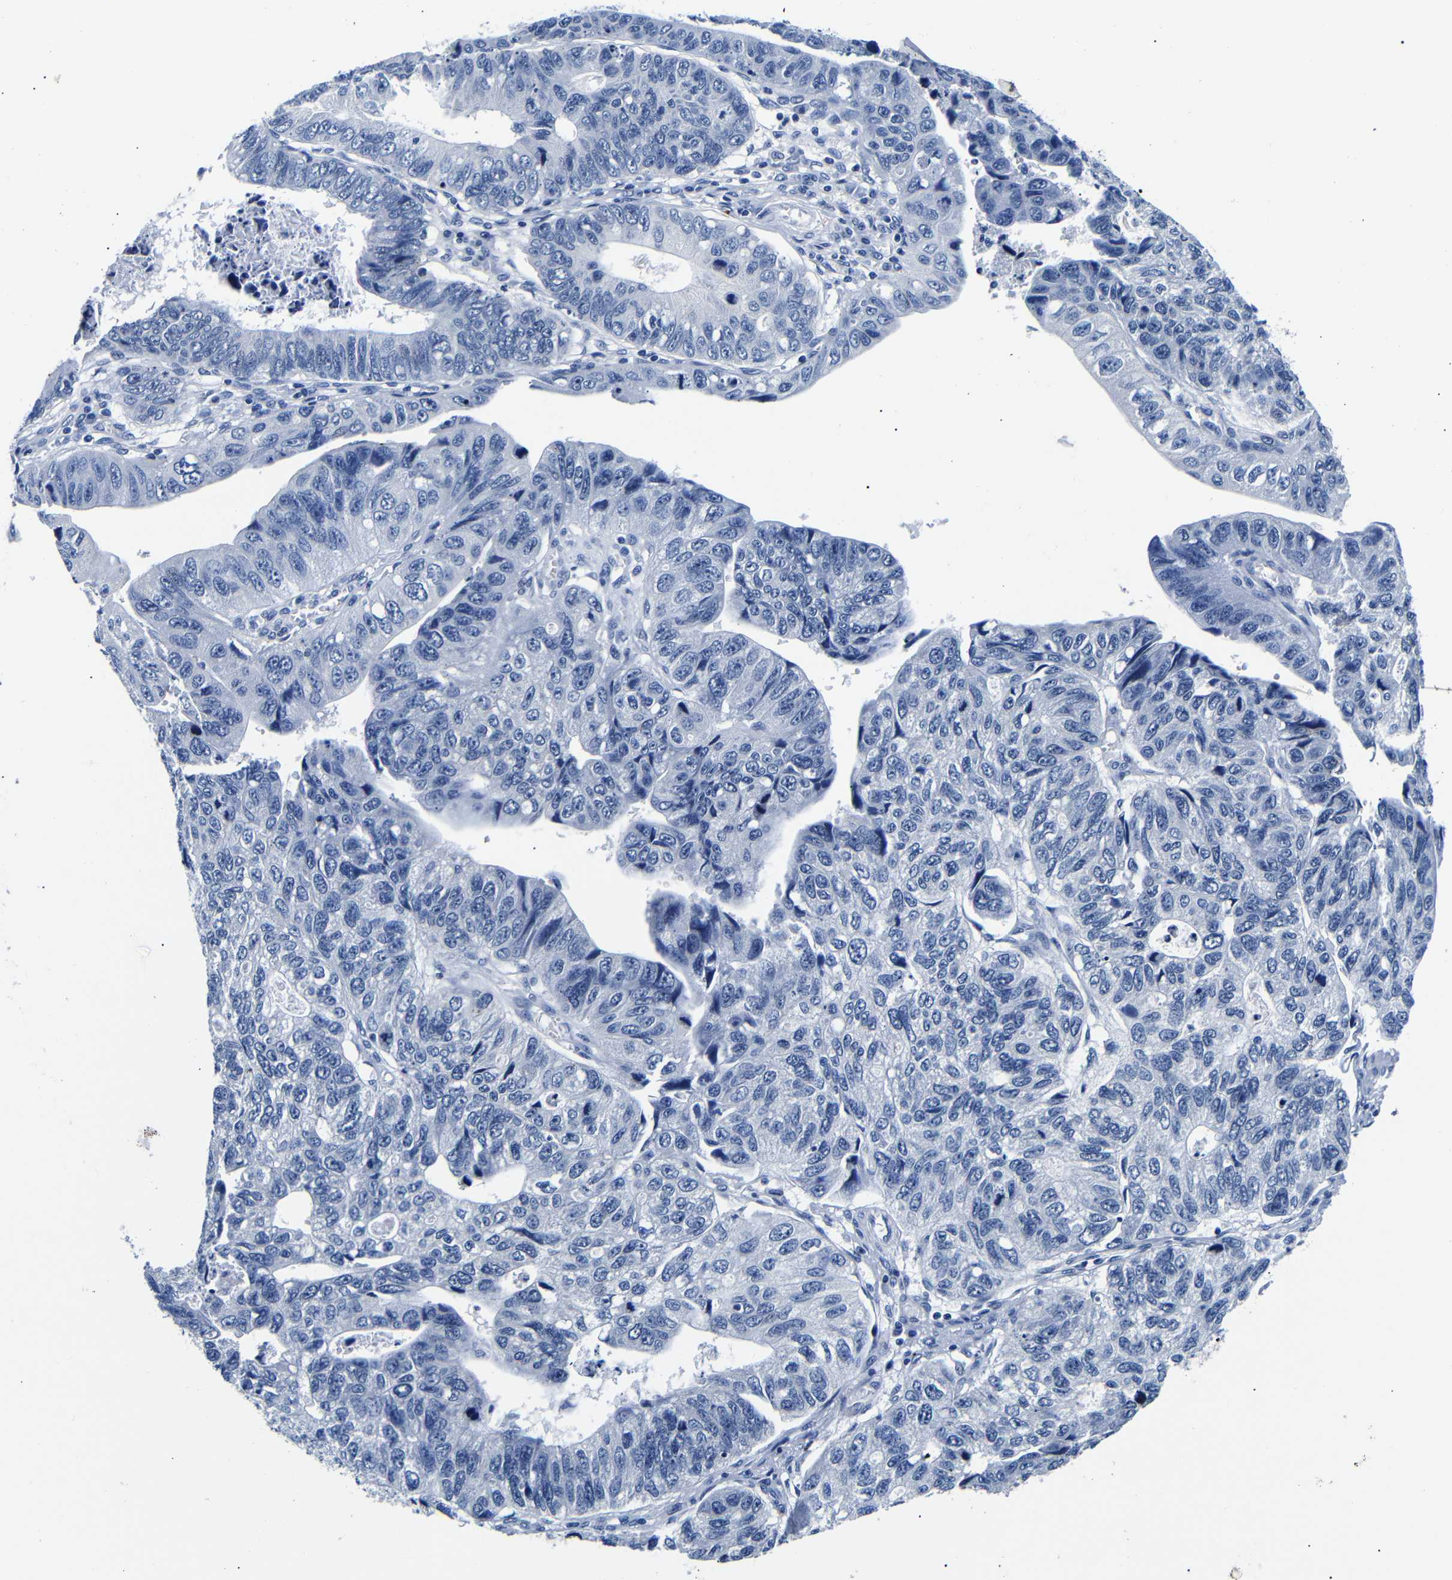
{"staining": {"intensity": "negative", "quantity": "none", "location": "none"}, "tissue": "stomach cancer", "cell_type": "Tumor cells", "image_type": "cancer", "snomed": [{"axis": "morphology", "description": "Adenocarcinoma, NOS"}, {"axis": "topography", "description": "Stomach"}], "caption": "Immunohistochemical staining of adenocarcinoma (stomach) reveals no significant expression in tumor cells.", "gene": "GAP43", "patient": {"sex": "male", "age": 59}}